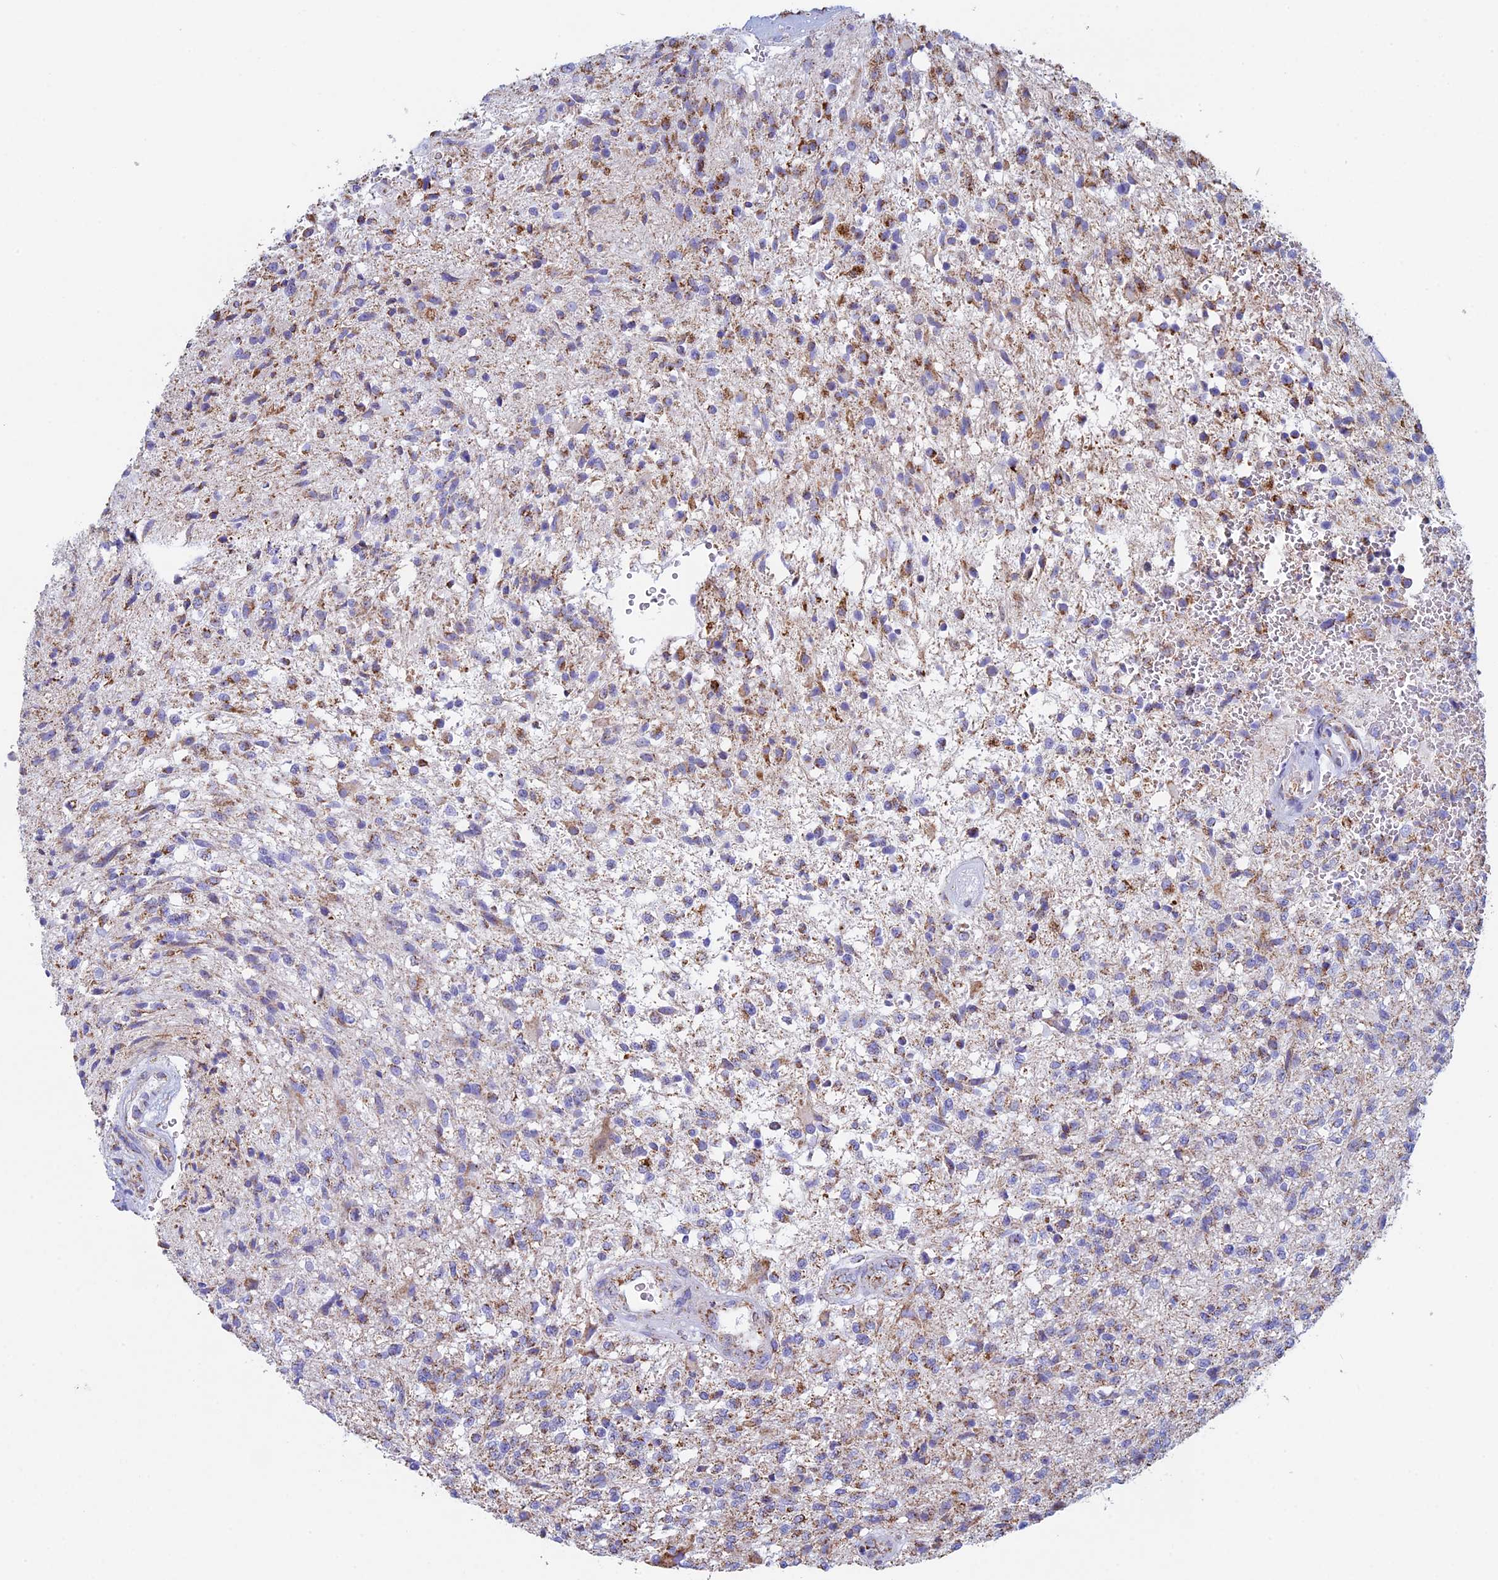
{"staining": {"intensity": "moderate", "quantity": "25%-75%", "location": "cytoplasmic/membranous"}, "tissue": "glioma", "cell_type": "Tumor cells", "image_type": "cancer", "snomed": [{"axis": "morphology", "description": "Glioma, malignant, High grade"}, {"axis": "topography", "description": "Brain"}], "caption": "Tumor cells display medium levels of moderate cytoplasmic/membranous positivity in about 25%-75% of cells in glioma.", "gene": "UQCRFS1", "patient": {"sex": "male", "age": 56}}